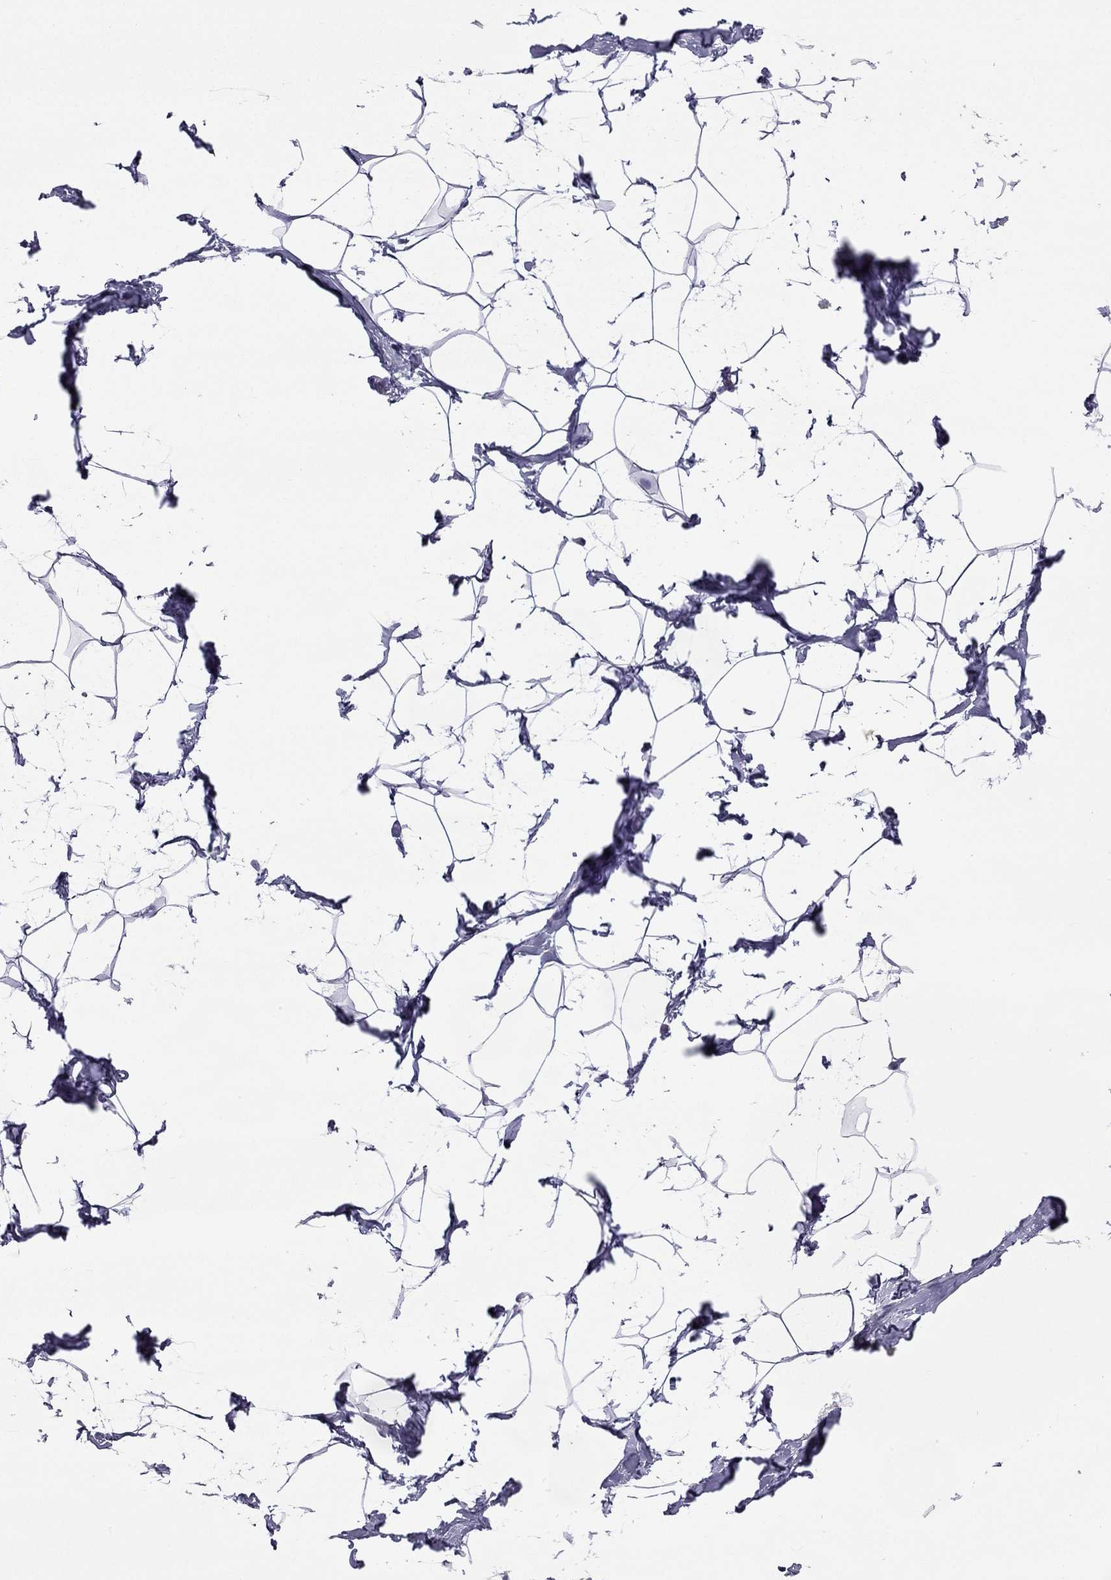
{"staining": {"intensity": "negative", "quantity": "none", "location": "none"}, "tissue": "breast", "cell_type": "Adipocytes", "image_type": "normal", "snomed": [{"axis": "morphology", "description": "Normal tissue, NOS"}, {"axis": "topography", "description": "Breast"}], "caption": "Protein analysis of benign breast reveals no significant expression in adipocytes.", "gene": "GJA8", "patient": {"sex": "female", "age": 32}}